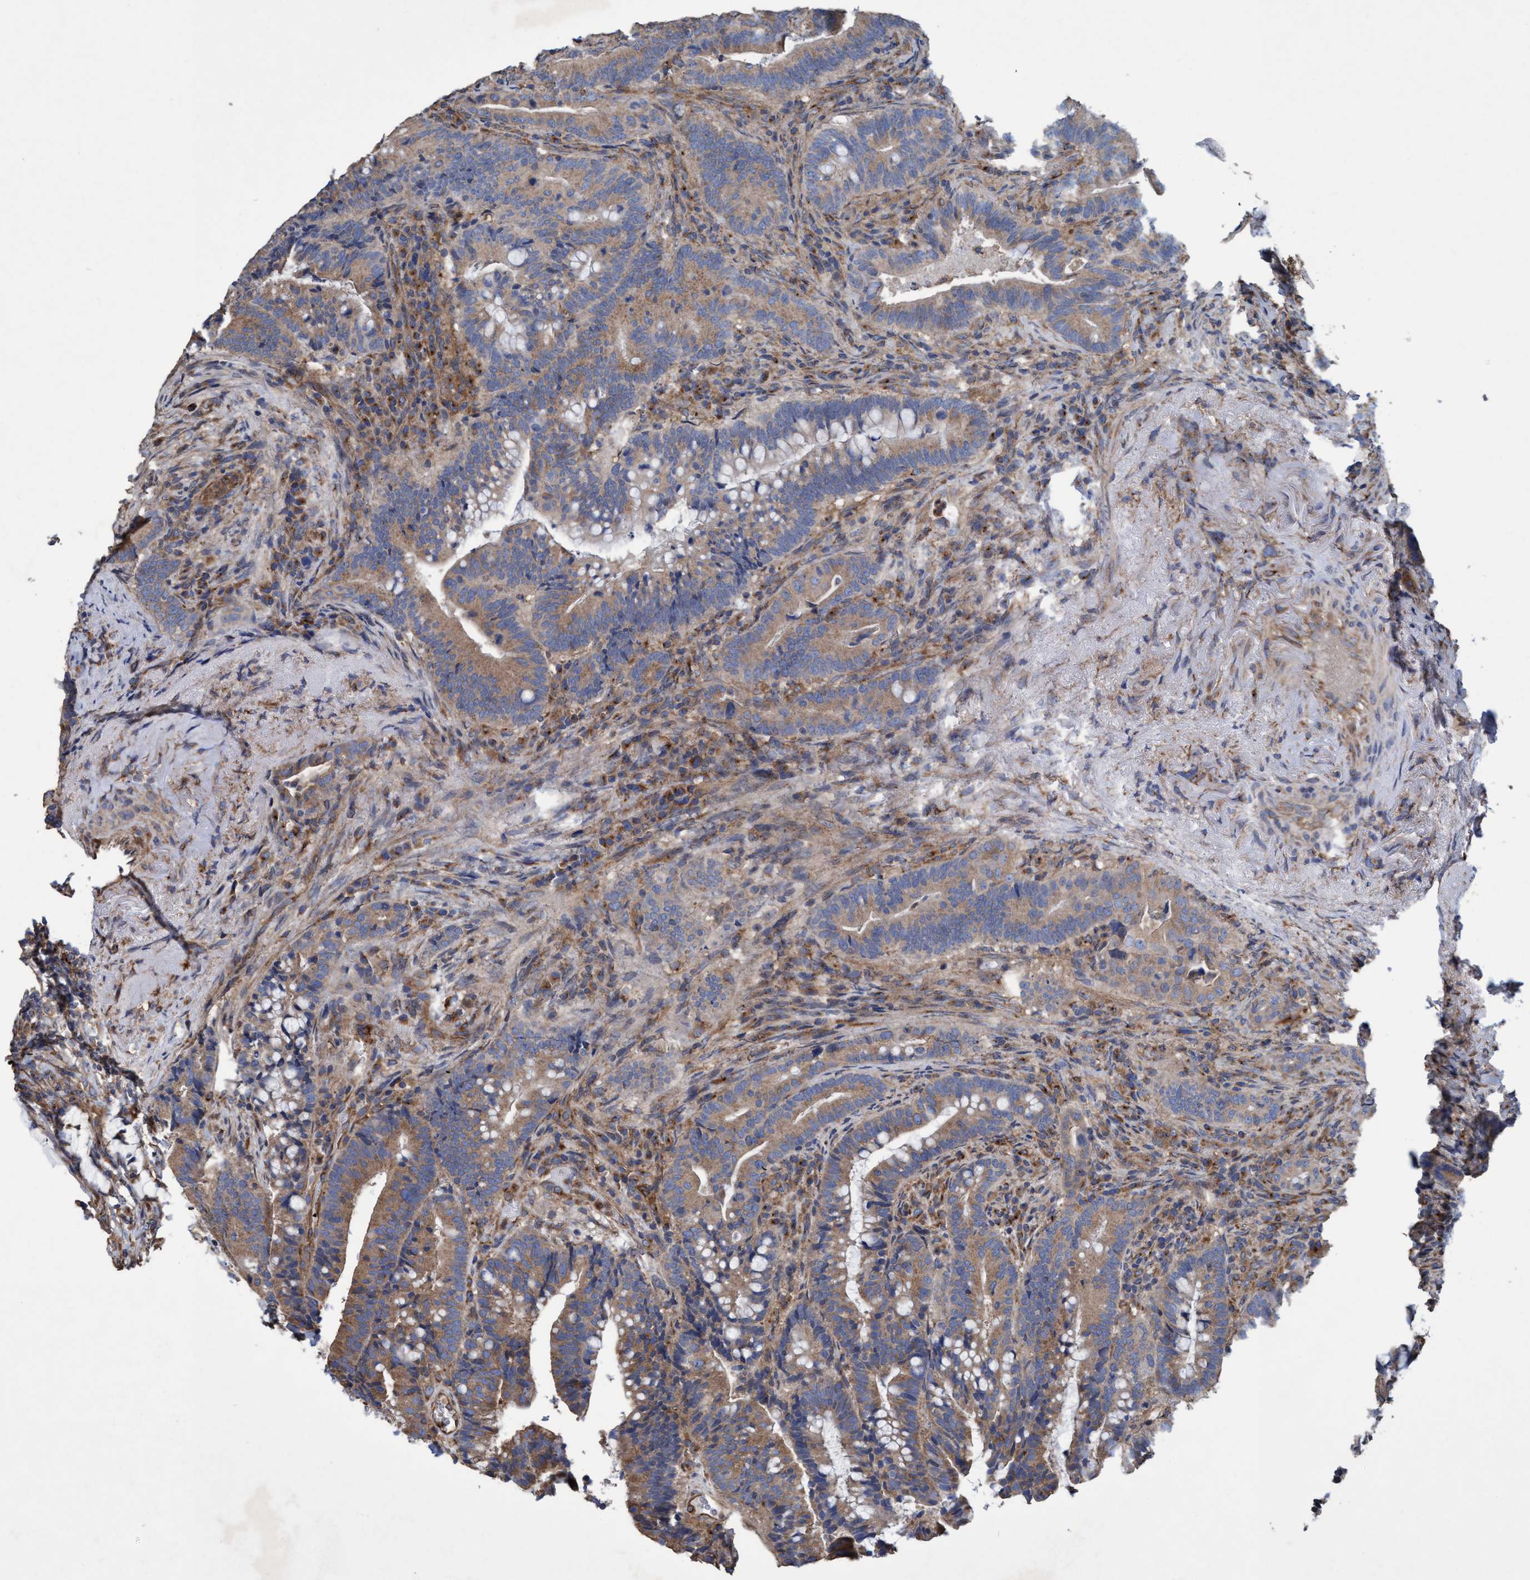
{"staining": {"intensity": "moderate", "quantity": ">75%", "location": "cytoplasmic/membranous"}, "tissue": "colorectal cancer", "cell_type": "Tumor cells", "image_type": "cancer", "snomed": [{"axis": "morphology", "description": "Adenocarcinoma, NOS"}, {"axis": "topography", "description": "Colon"}], "caption": "Adenocarcinoma (colorectal) was stained to show a protein in brown. There is medium levels of moderate cytoplasmic/membranous expression in approximately >75% of tumor cells.", "gene": "BICD2", "patient": {"sex": "female", "age": 66}}